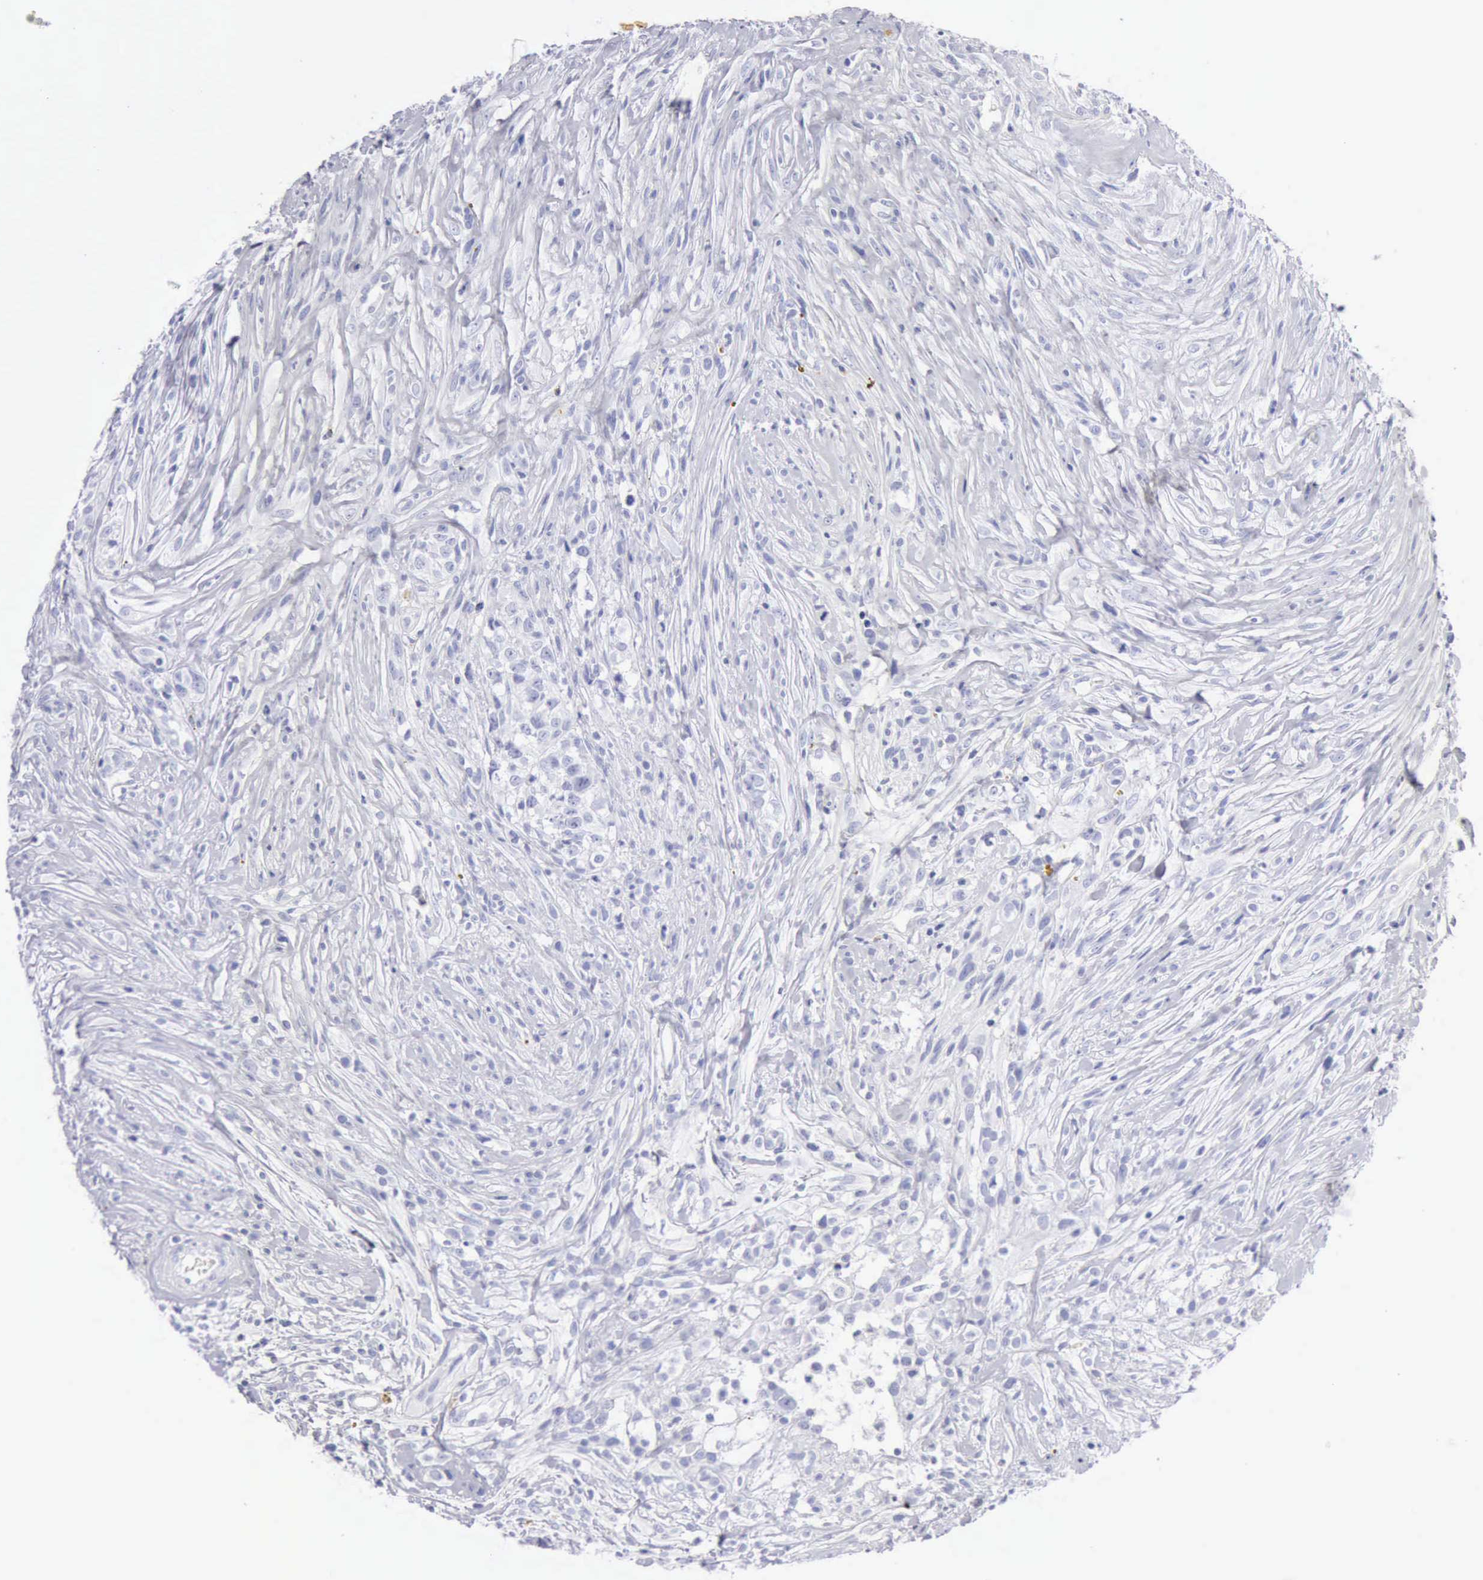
{"staining": {"intensity": "negative", "quantity": "none", "location": "none"}, "tissue": "glioma", "cell_type": "Tumor cells", "image_type": "cancer", "snomed": [{"axis": "morphology", "description": "Glioma, malignant, High grade"}, {"axis": "topography", "description": "Brain"}], "caption": "Malignant glioma (high-grade) stained for a protein using immunohistochemistry (IHC) reveals no positivity tumor cells.", "gene": "KRT5", "patient": {"sex": "male", "age": 66}}